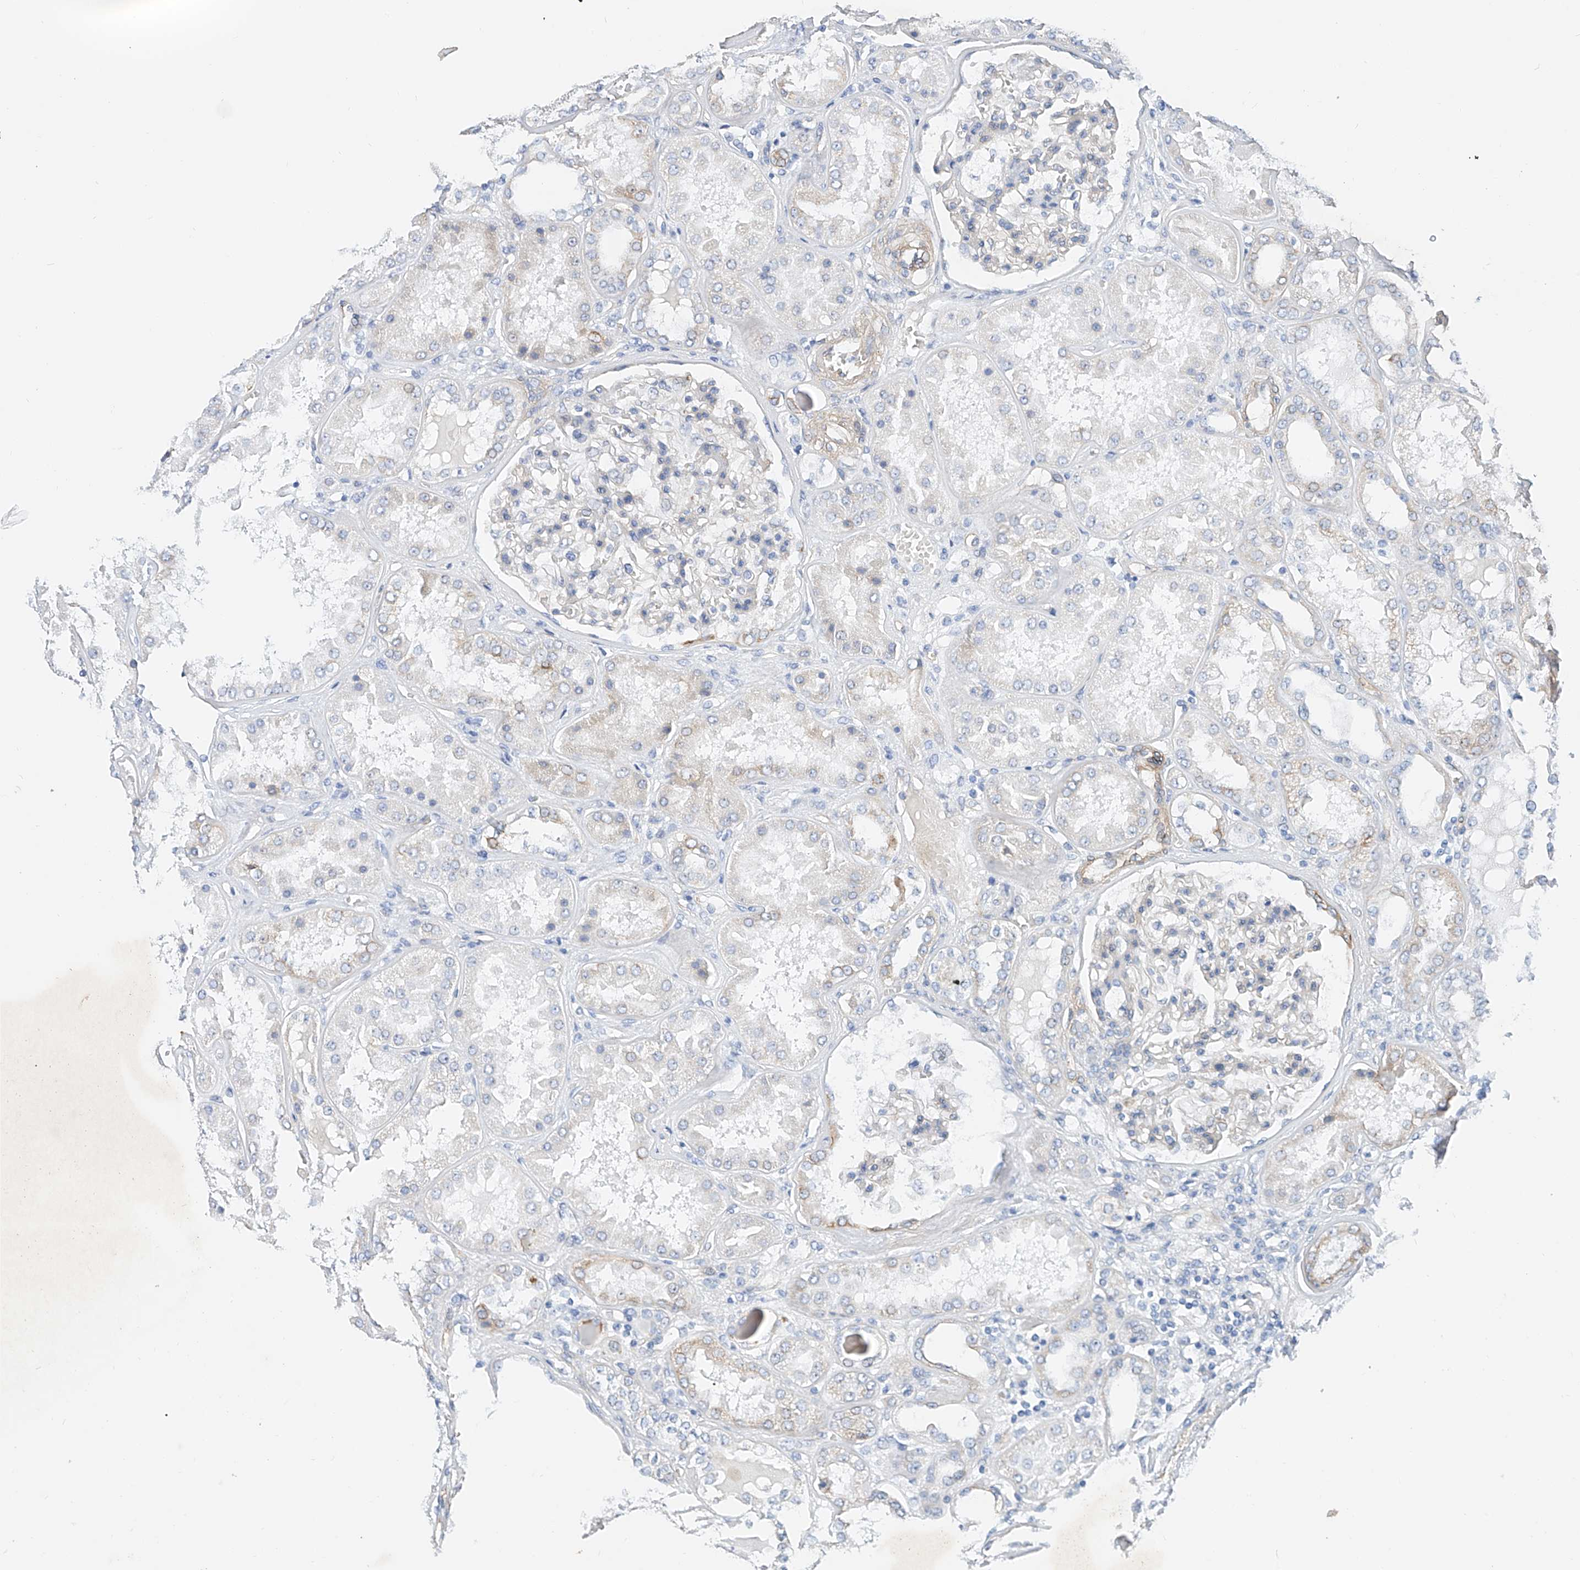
{"staining": {"intensity": "weak", "quantity": "<25%", "location": "cytoplasmic/membranous"}, "tissue": "kidney", "cell_type": "Cells in glomeruli", "image_type": "normal", "snomed": [{"axis": "morphology", "description": "Normal tissue, NOS"}, {"axis": "topography", "description": "Kidney"}], "caption": "Histopathology image shows no protein positivity in cells in glomeruli of normal kidney. (DAB IHC visualized using brightfield microscopy, high magnification).", "gene": "SBSPON", "patient": {"sex": "female", "age": 56}}